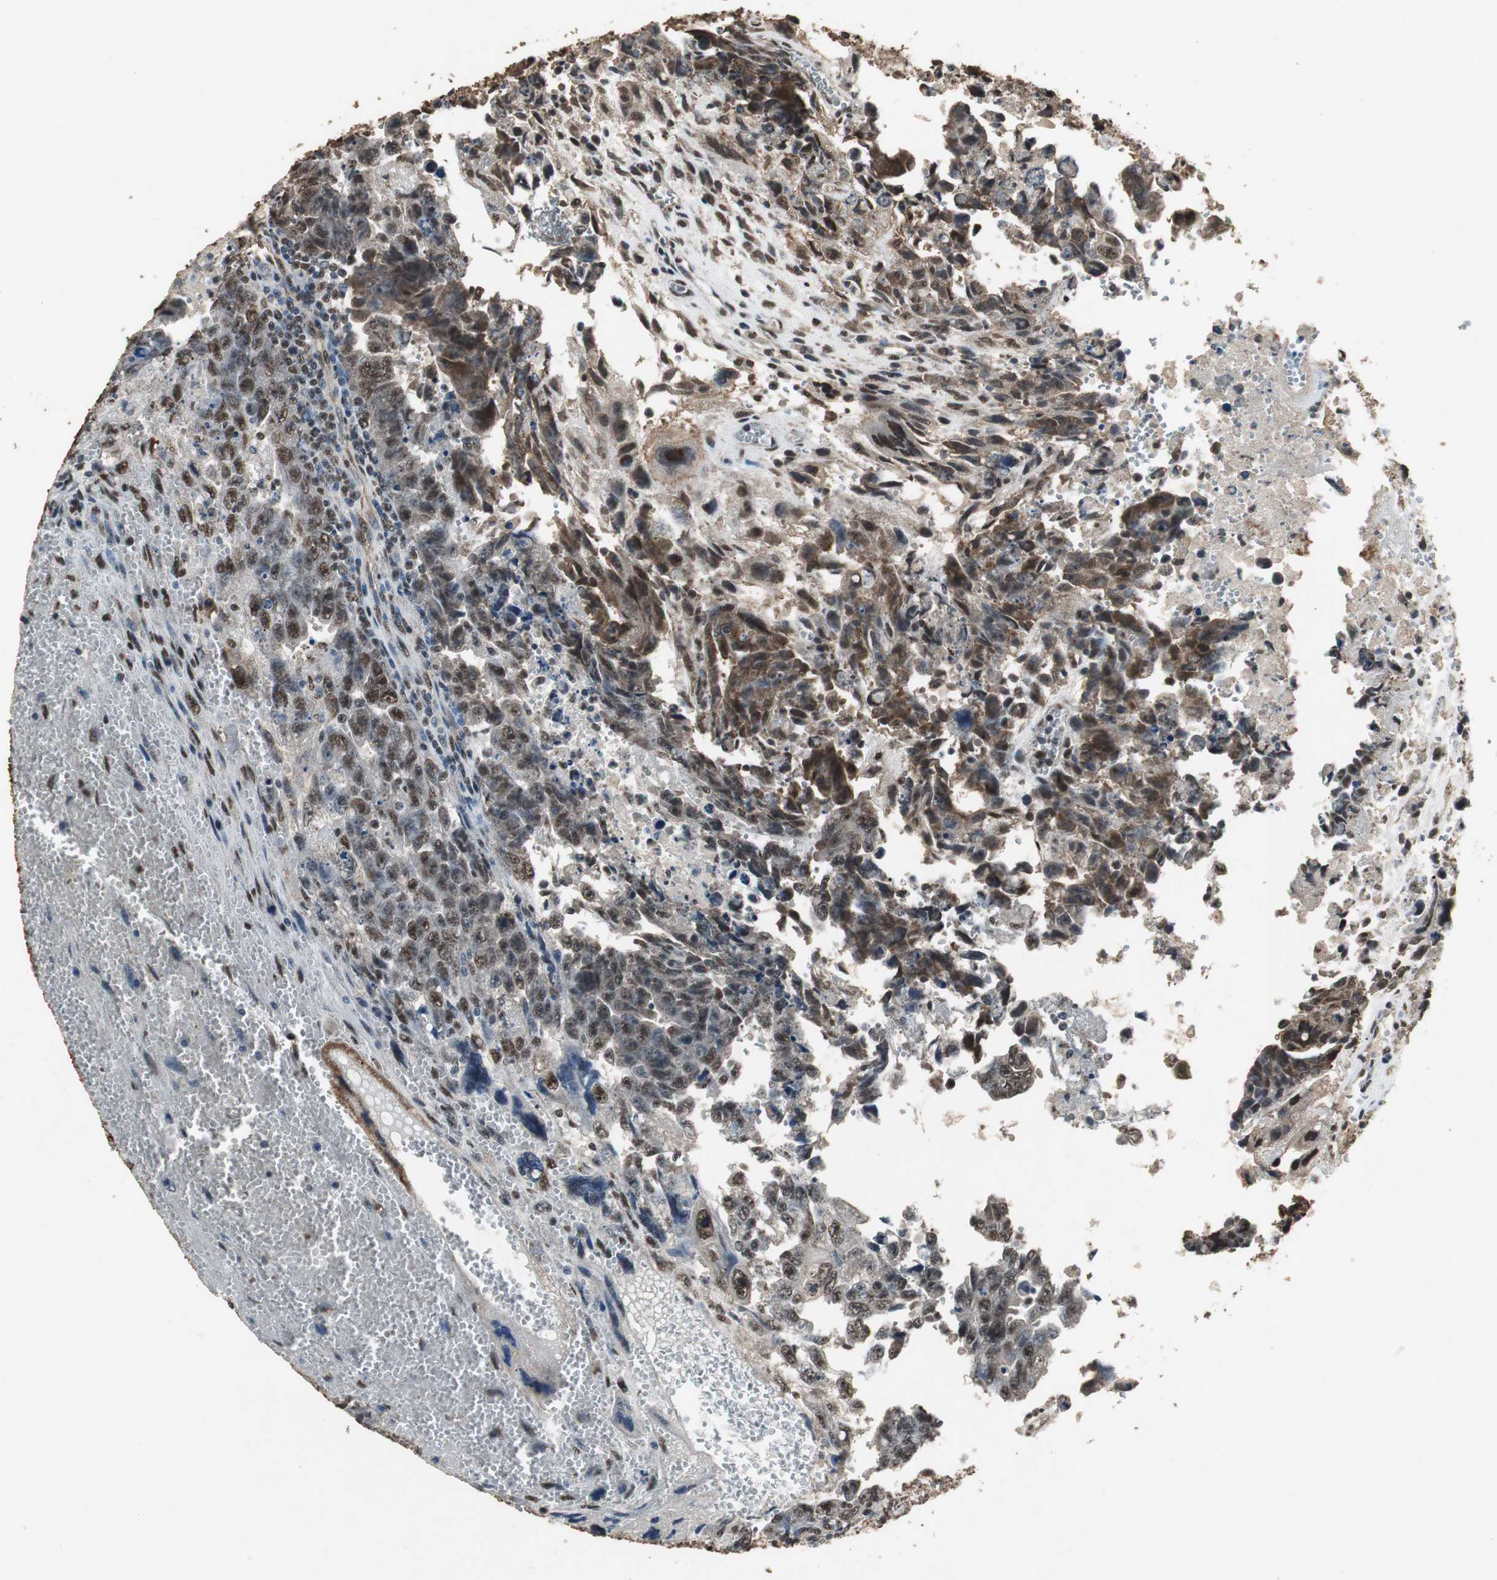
{"staining": {"intensity": "moderate", "quantity": ">75%", "location": "cytoplasmic/membranous,nuclear"}, "tissue": "testis cancer", "cell_type": "Tumor cells", "image_type": "cancer", "snomed": [{"axis": "morphology", "description": "Carcinoma, Embryonal, NOS"}, {"axis": "topography", "description": "Testis"}], "caption": "Embryonal carcinoma (testis) was stained to show a protein in brown. There is medium levels of moderate cytoplasmic/membranous and nuclear staining in about >75% of tumor cells. (brown staining indicates protein expression, while blue staining denotes nuclei).", "gene": "PPP1R13B", "patient": {"sex": "male", "age": 28}}